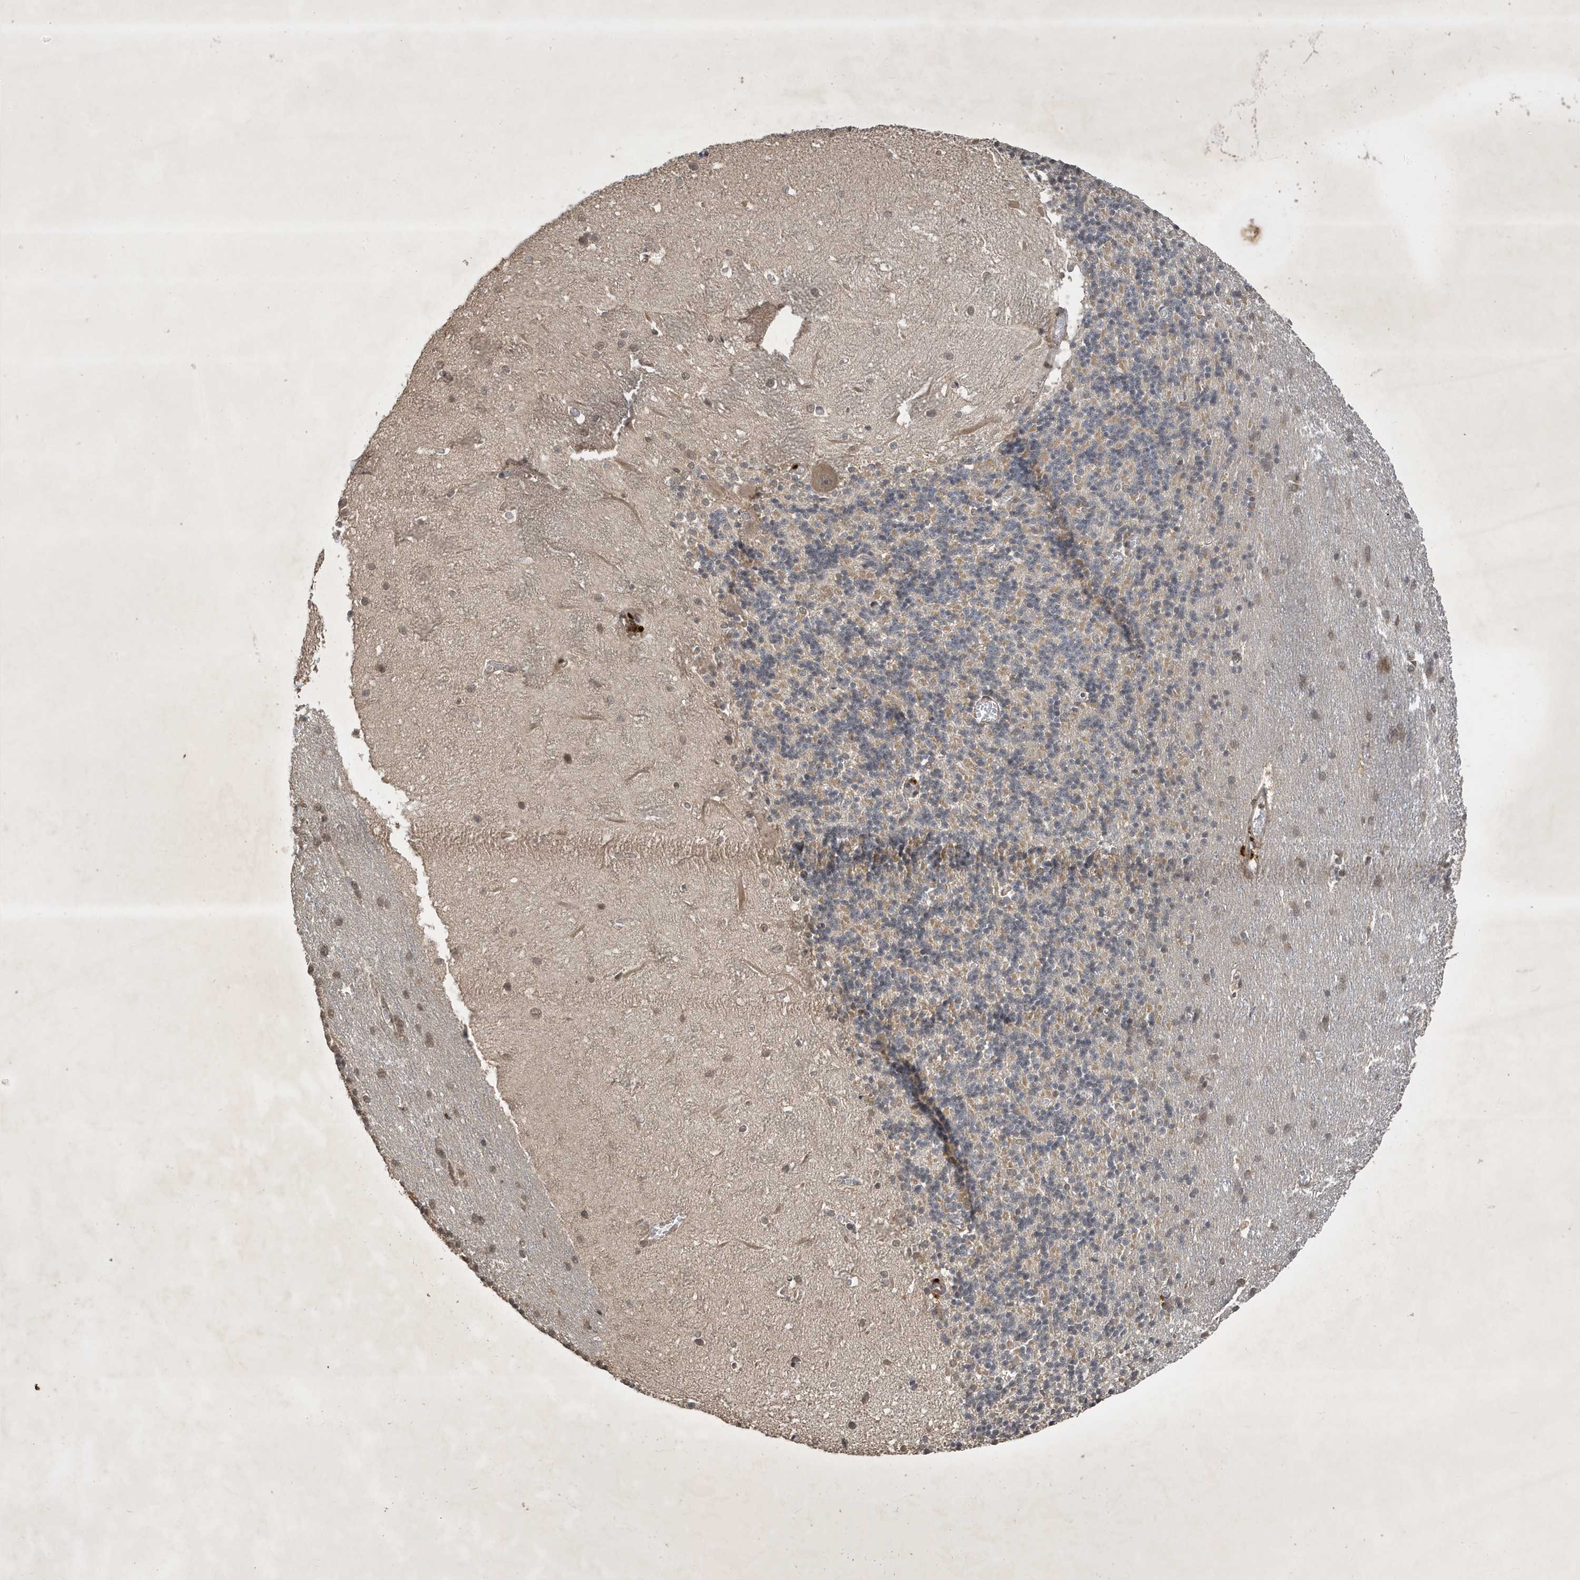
{"staining": {"intensity": "moderate", "quantity": "<25%", "location": "cytoplasmic/membranous"}, "tissue": "cerebellum", "cell_type": "Cells in granular layer", "image_type": "normal", "snomed": [{"axis": "morphology", "description": "Normal tissue, NOS"}, {"axis": "topography", "description": "Cerebellum"}], "caption": "Immunohistochemical staining of unremarkable human cerebellum demonstrates moderate cytoplasmic/membranous protein positivity in about <25% of cells in granular layer. The protein of interest is shown in brown color, while the nuclei are stained blue.", "gene": "STX10", "patient": {"sex": "male", "age": 37}}